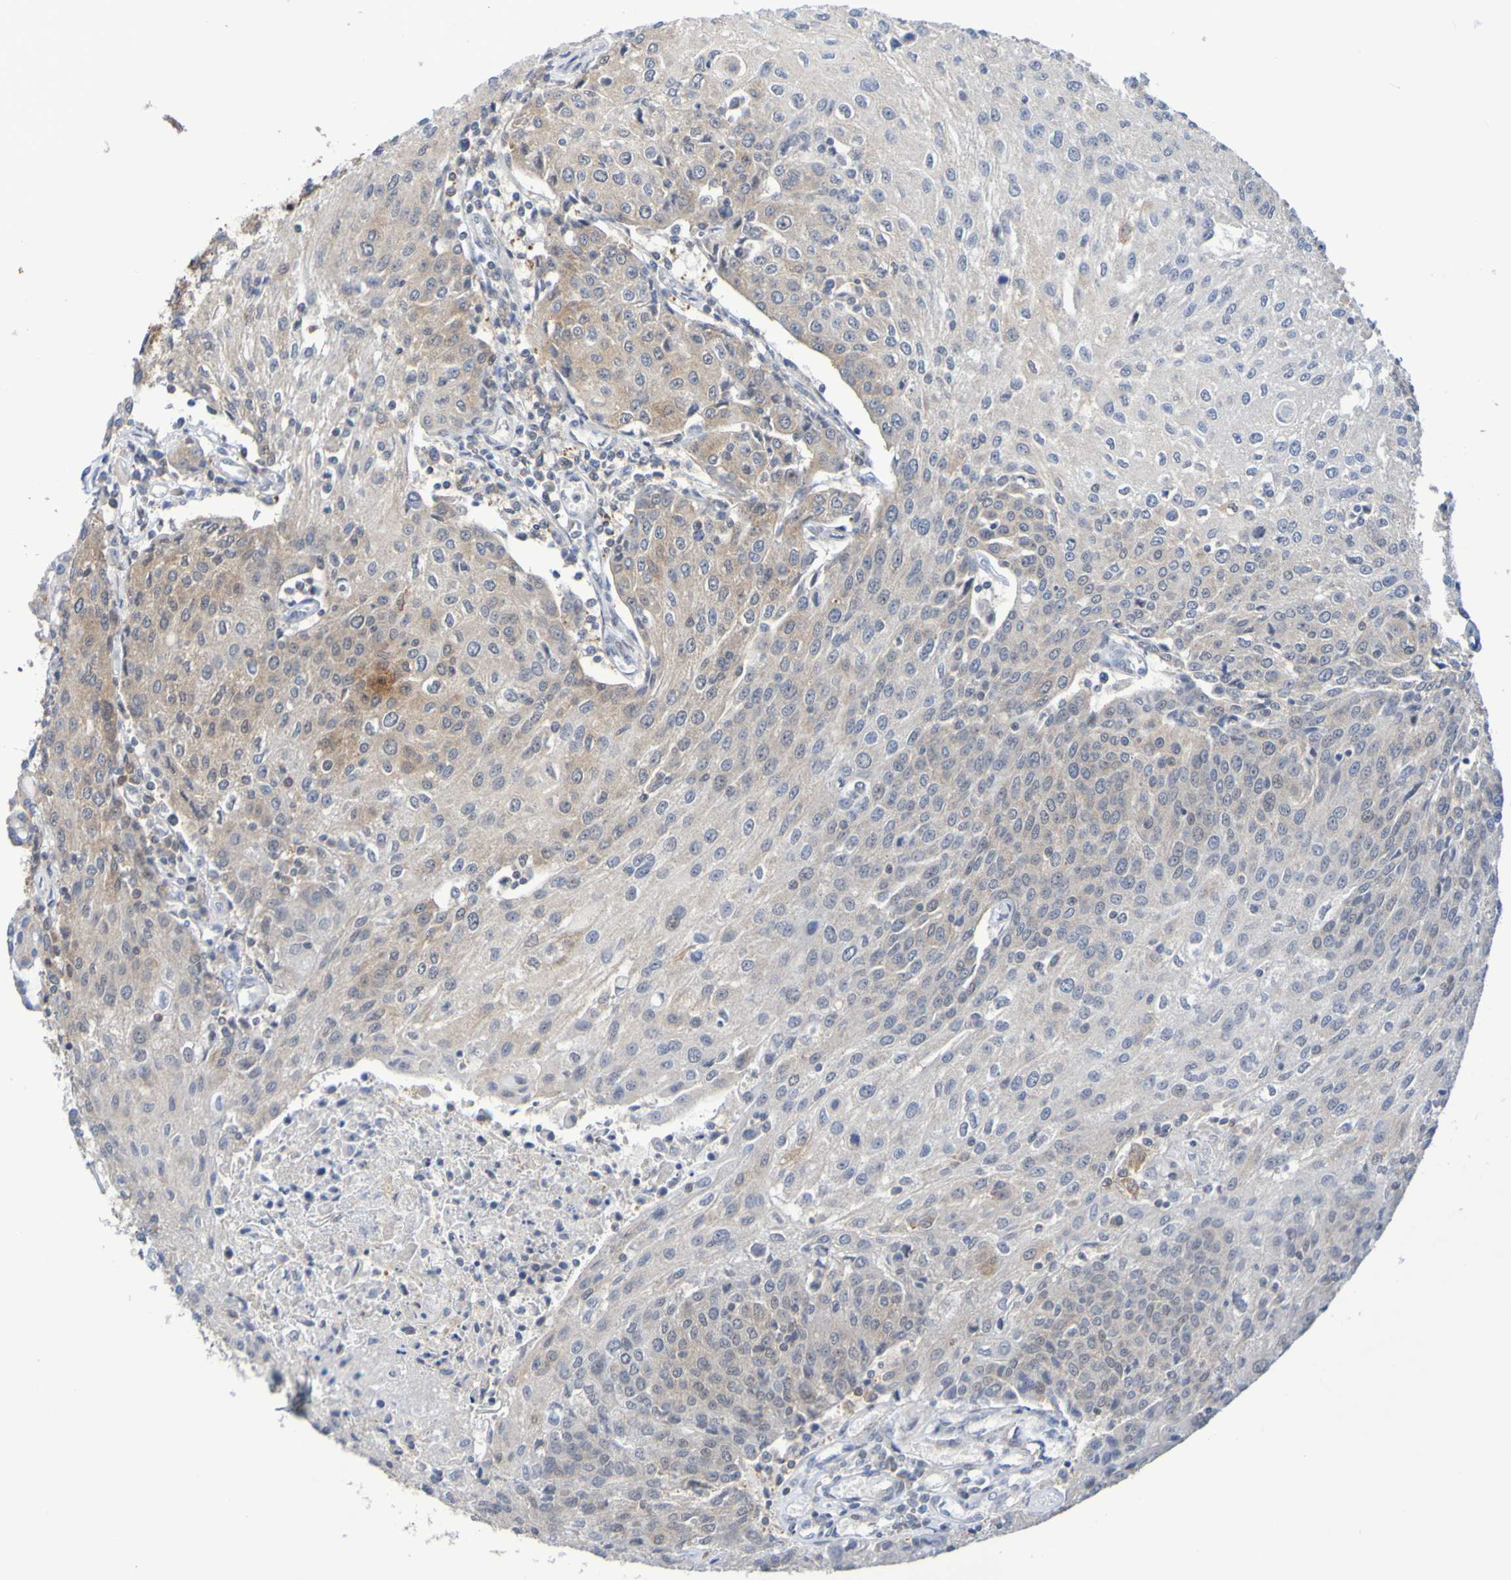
{"staining": {"intensity": "weak", "quantity": "25%-75%", "location": "cytoplasmic/membranous"}, "tissue": "urothelial cancer", "cell_type": "Tumor cells", "image_type": "cancer", "snomed": [{"axis": "morphology", "description": "Urothelial carcinoma, High grade"}, {"axis": "topography", "description": "Urinary bladder"}], "caption": "A brown stain highlights weak cytoplasmic/membranous expression of a protein in human urothelial cancer tumor cells.", "gene": "ATIC", "patient": {"sex": "female", "age": 85}}